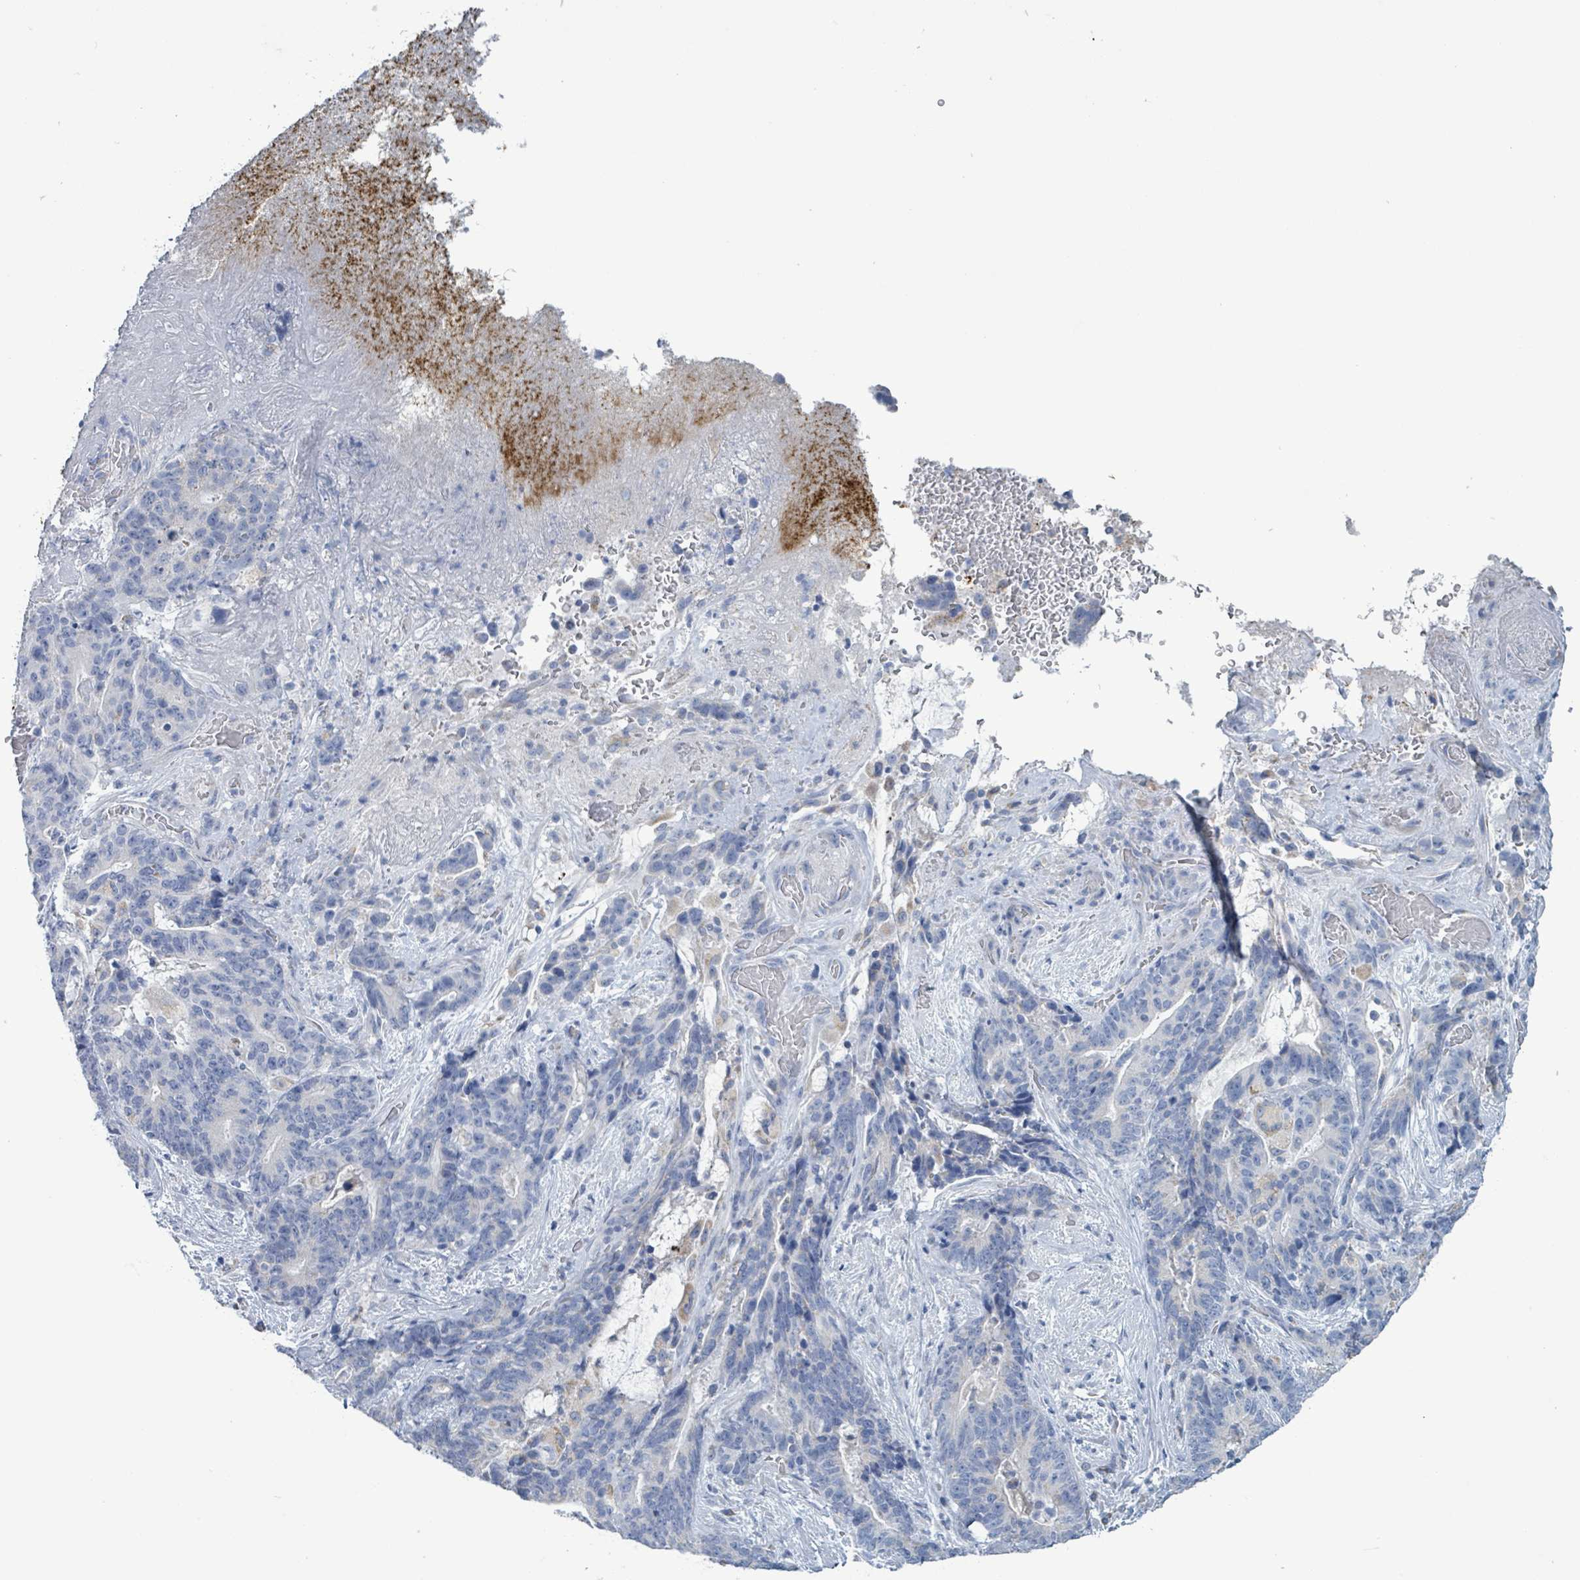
{"staining": {"intensity": "negative", "quantity": "none", "location": "none"}, "tissue": "stomach cancer", "cell_type": "Tumor cells", "image_type": "cancer", "snomed": [{"axis": "morphology", "description": "Normal tissue, NOS"}, {"axis": "morphology", "description": "Adenocarcinoma, NOS"}, {"axis": "topography", "description": "Stomach"}], "caption": "DAB (3,3'-diaminobenzidine) immunohistochemical staining of human stomach adenocarcinoma demonstrates no significant positivity in tumor cells.", "gene": "AKR1C4", "patient": {"sex": "female", "age": 64}}